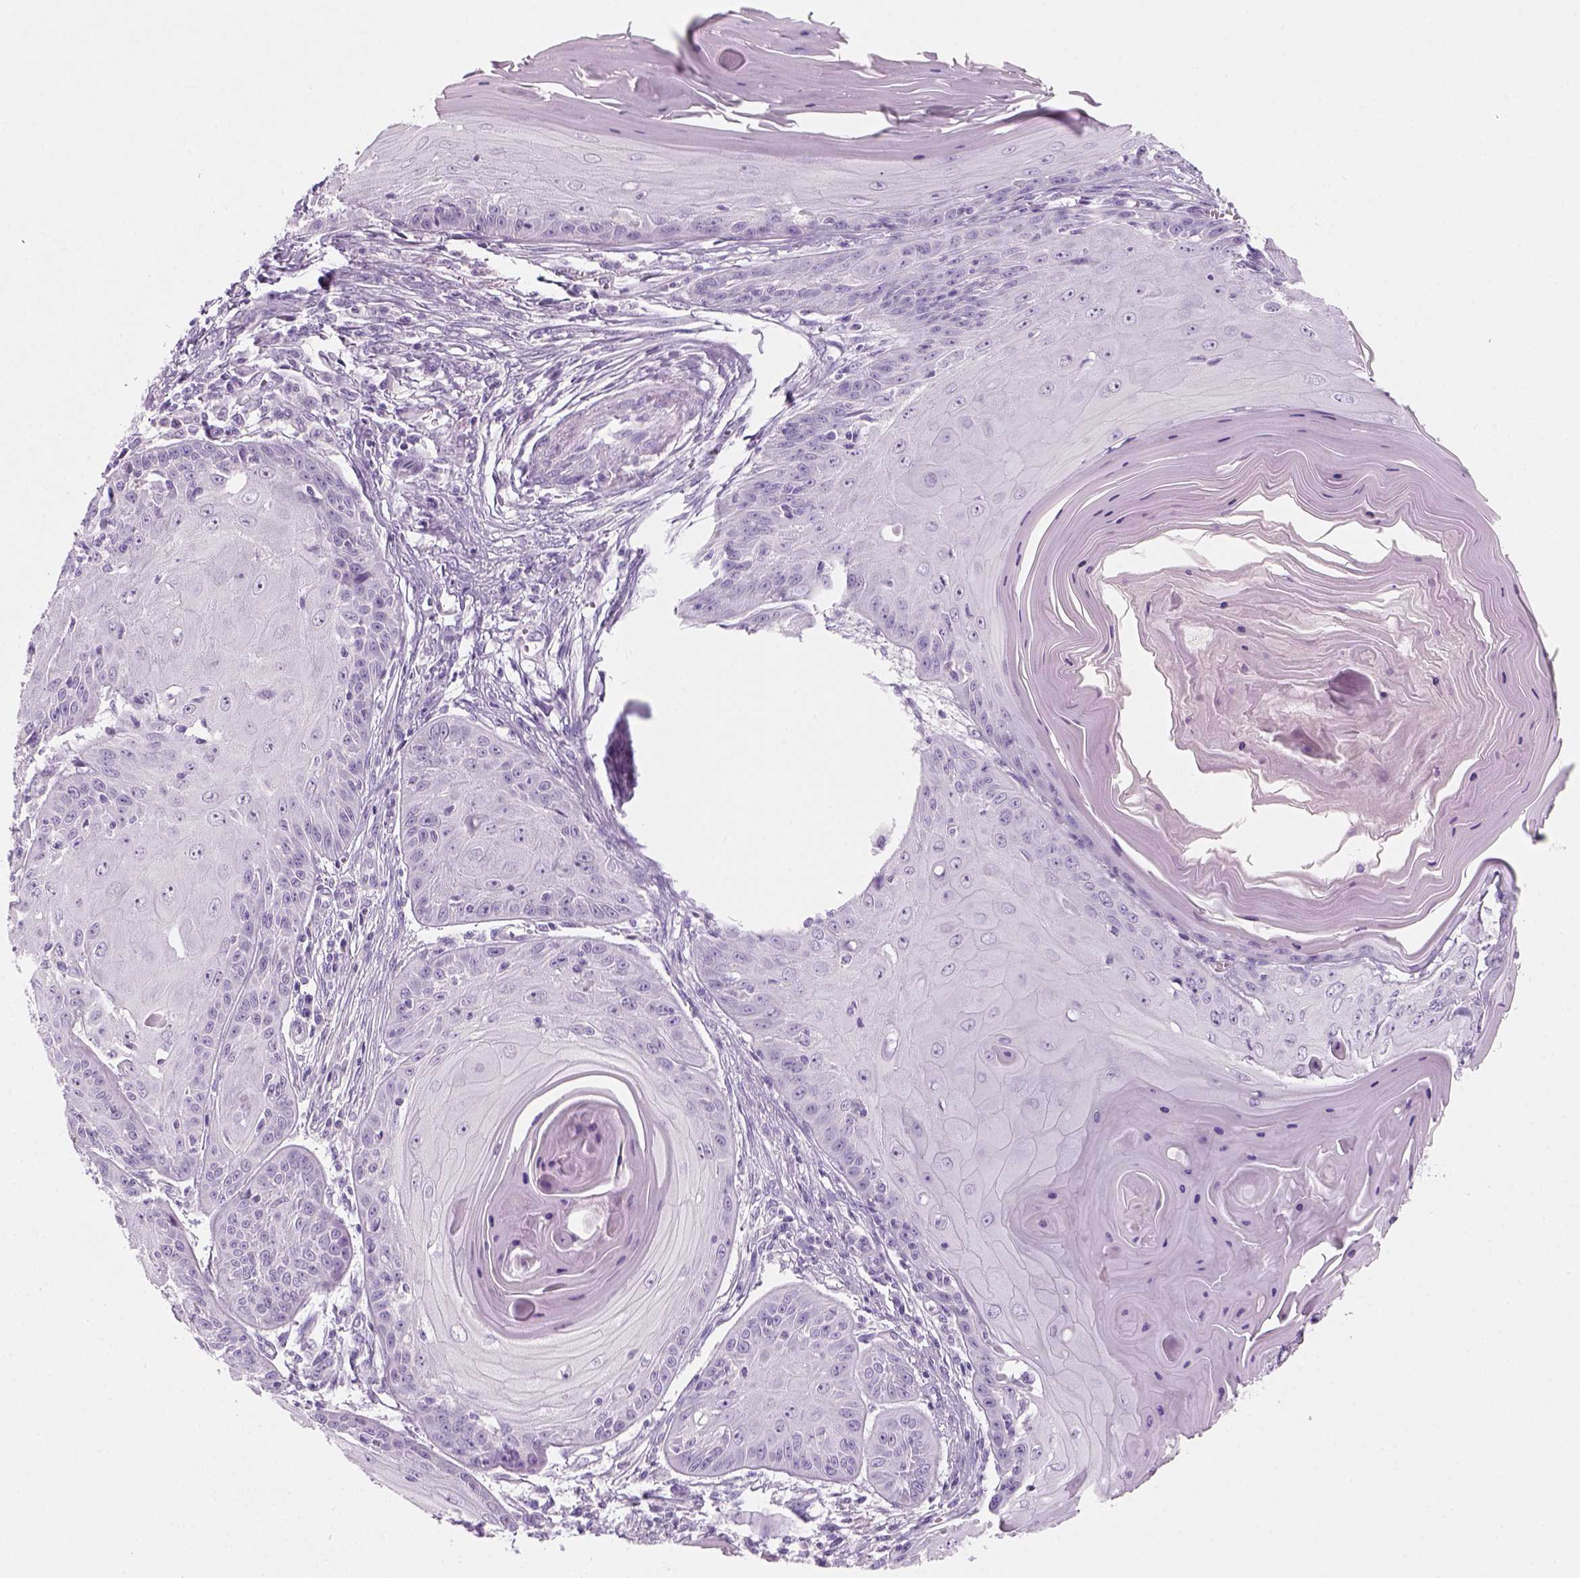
{"staining": {"intensity": "negative", "quantity": "none", "location": "none"}, "tissue": "skin cancer", "cell_type": "Tumor cells", "image_type": "cancer", "snomed": [{"axis": "morphology", "description": "Squamous cell carcinoma, NOS"}, {"axis": "topography", "description": "Skin"}, {"axis": "topography", "description": "Vulva"}], "caption": "This is an immunohistochemistry (IHC) photomicrograph of squamous cell carcinoma (skin). There is no staining in tumor cells.", "gene": "KRTAP11-1", "patient": {"sex": "female", "age": 85}}